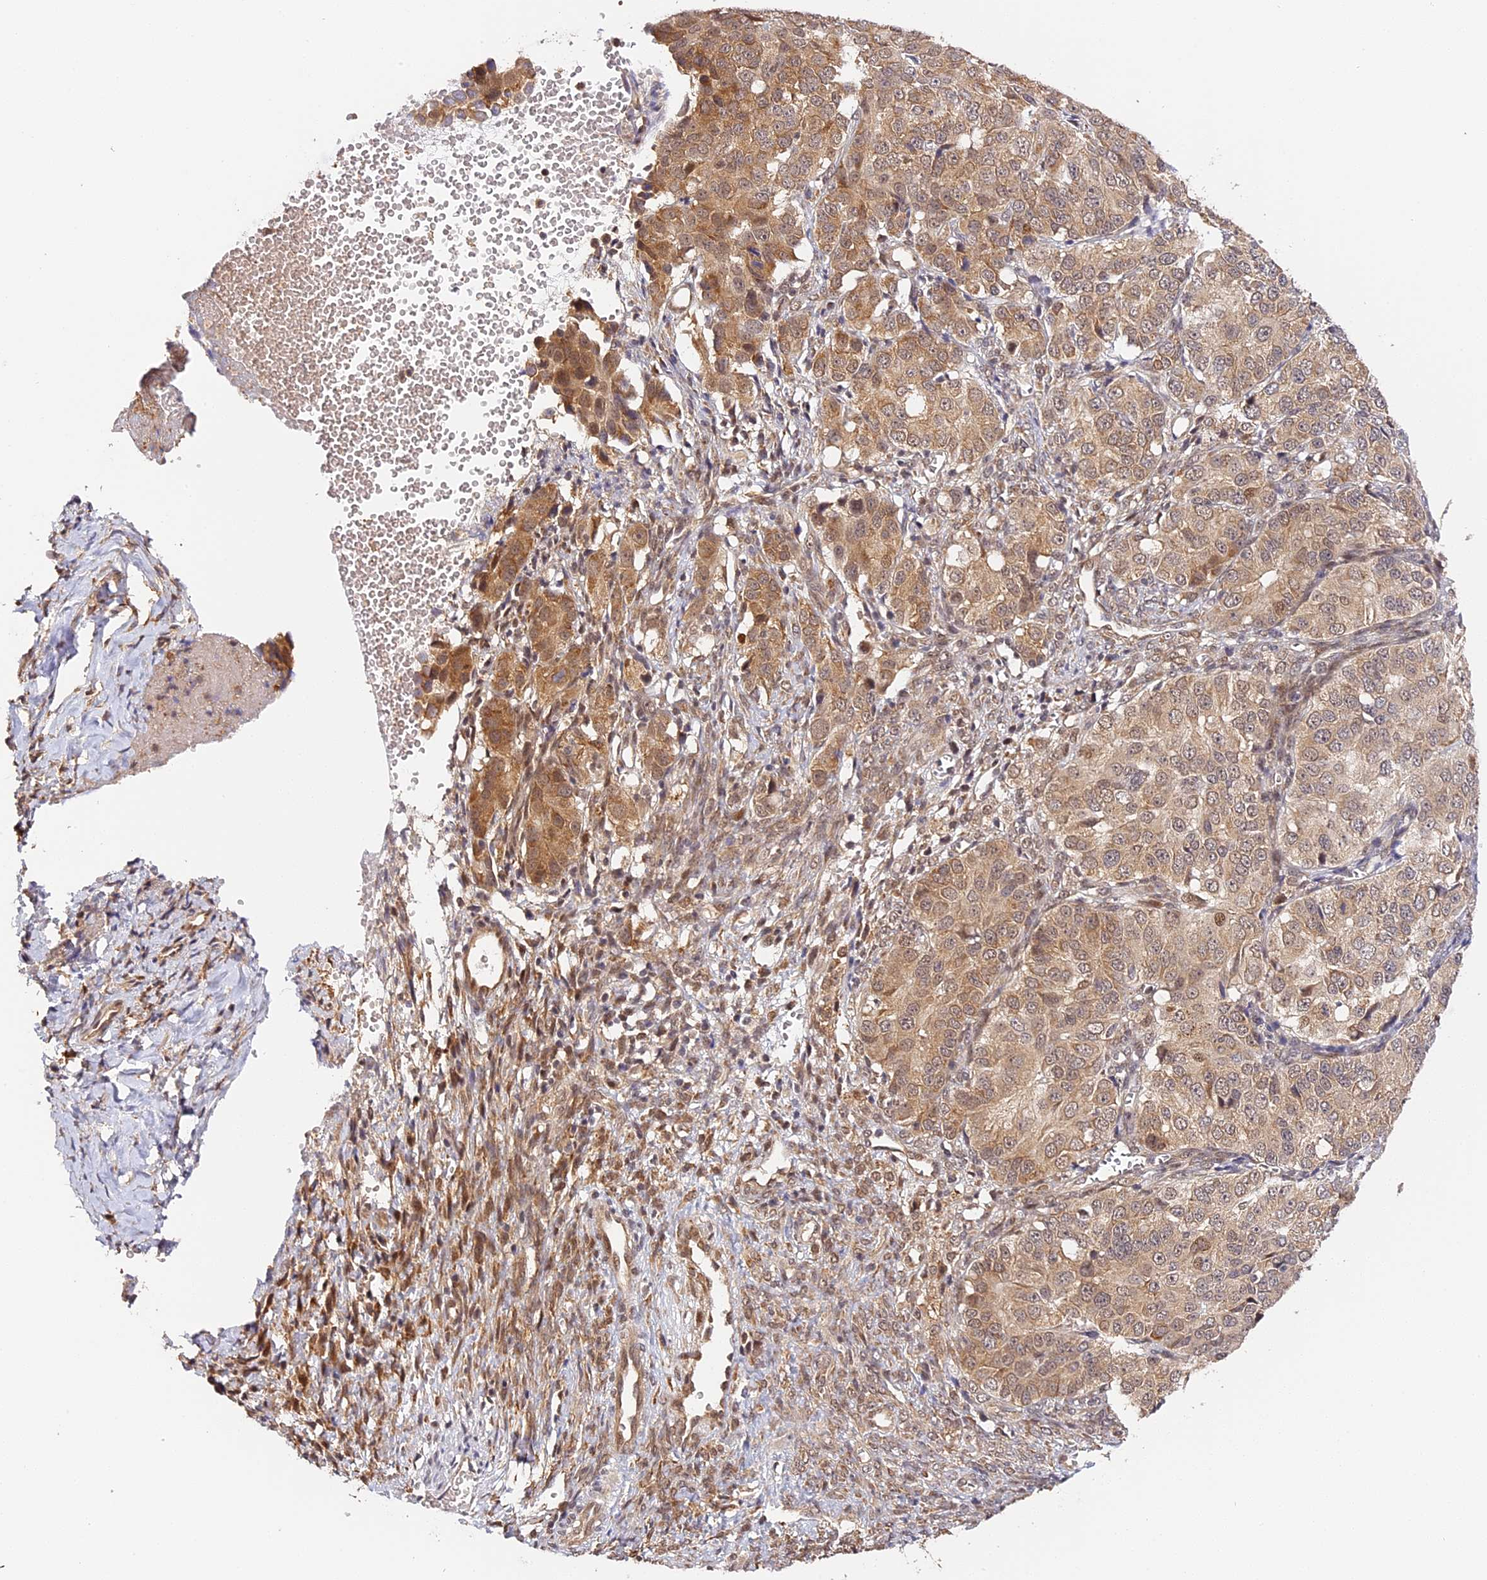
{"staining": {"intensity": "moderate", "quantity": "25%-75%", "location": "cytoplasmic/membranous"}, "tissue": "ovarian cancer", "cell_type": "Tumor cells", "image_type": "cancer", "snomed": [{"axis": "morphology", "description": "Carcinoma, endometroid"}, {"axis": "topography", "description": "Ovary"}], "caption": "About 25%-75% of tumor cells in ovarian cancer display moderate cytoplasmic/membranous protein positivity as visualized by brown immunohistochemical staining.", "gene": "IMPACT", "patient": {"sex": "female", "age": 51}}